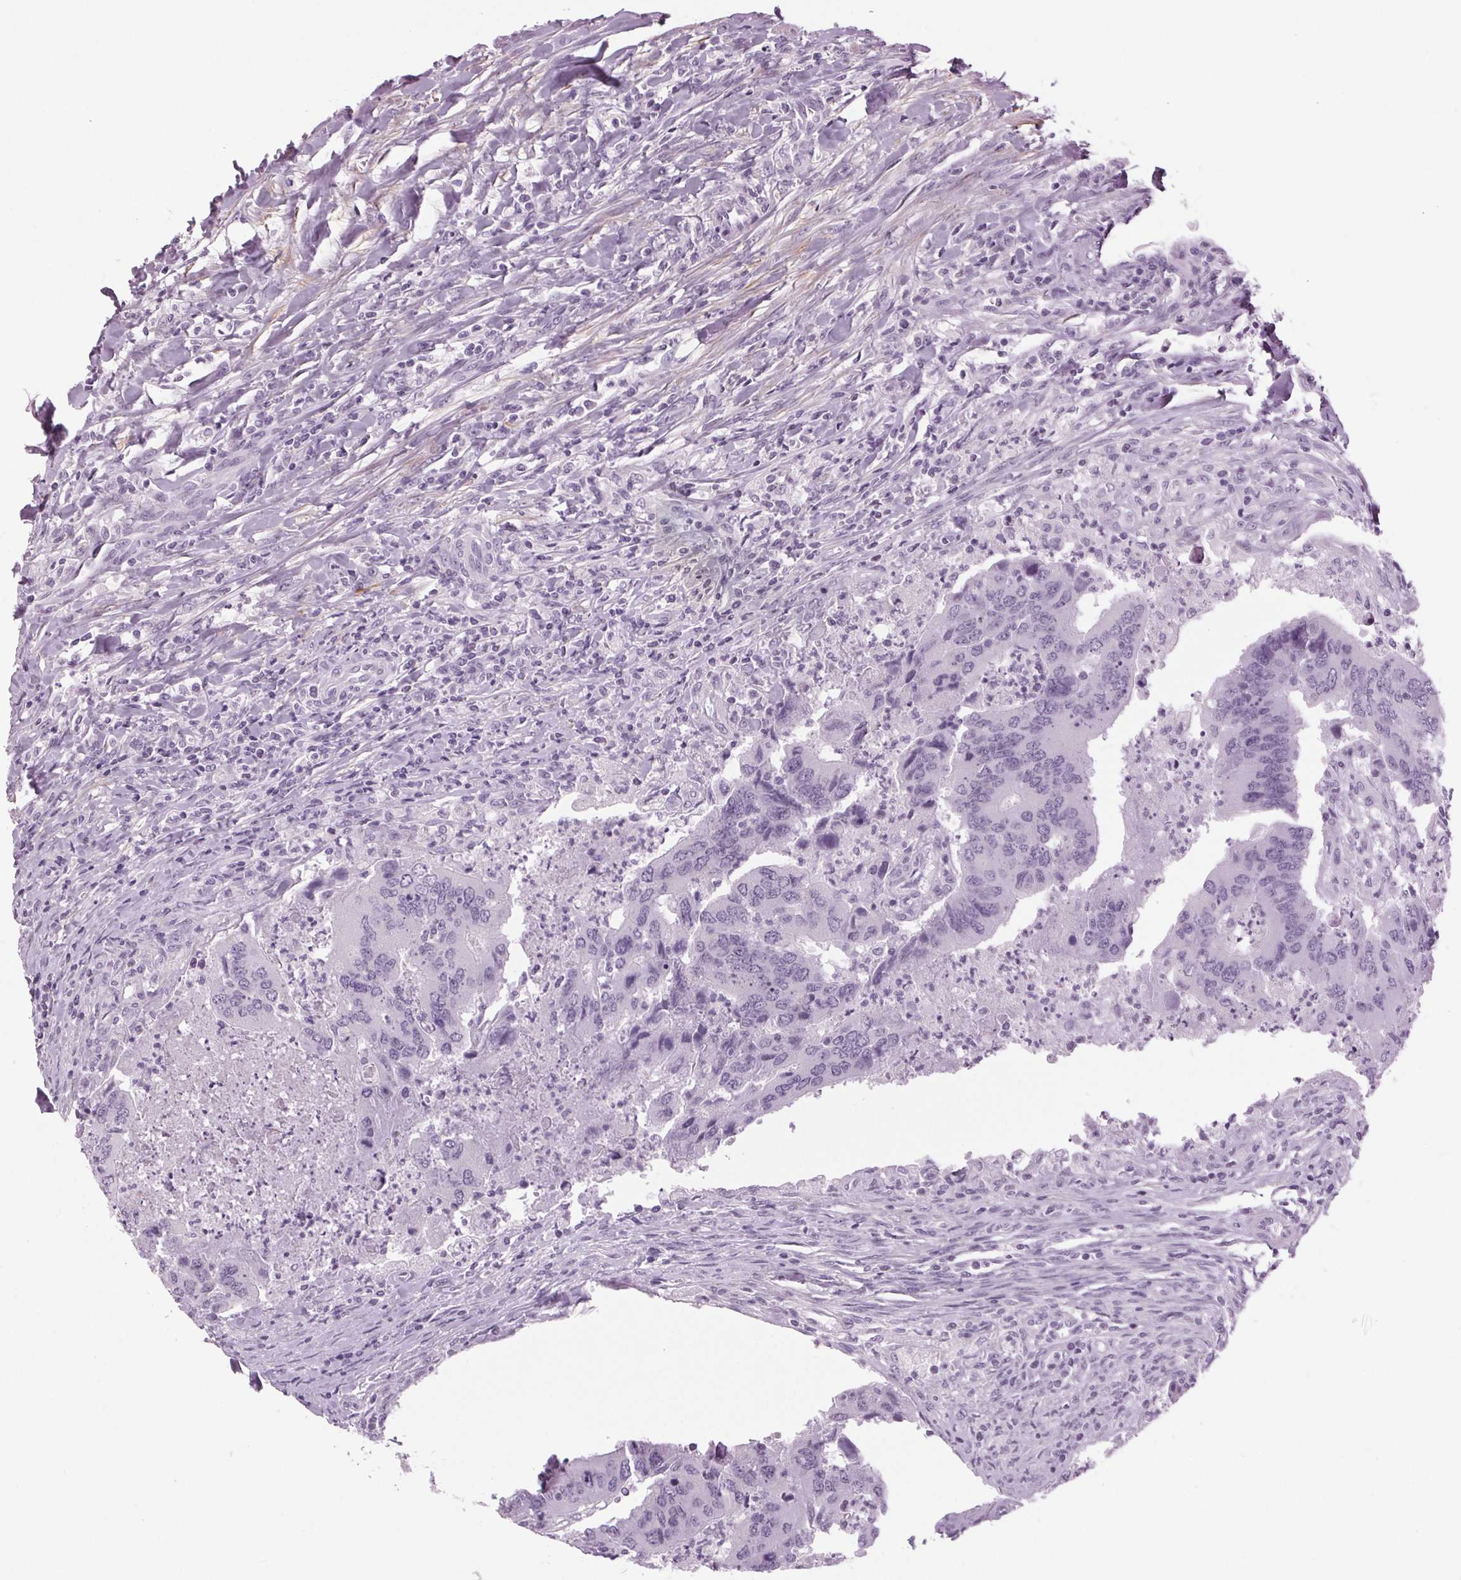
{"staining": {"intensity": "negative", "quantity": "none", "location": "none"}, "tissue": "colorectal cancer", "cell_type": "Tumor cells", "image_type": "cancer", "snomed": [{"axis": "morphology", "description": "Adenocarcinoma, NOS"}, {"axis": "topography", "description": "Colon"}], "caption": "Immunohistochemistry image of neoplastic tissue: adenocarcinoma (colorectal) stained with DAB (3,3'-diaminobenzidine) reveals no significant protein staining in tumor cells.", "gene": "DNAH12", "patient": {"sex": "female", "age": 67}}